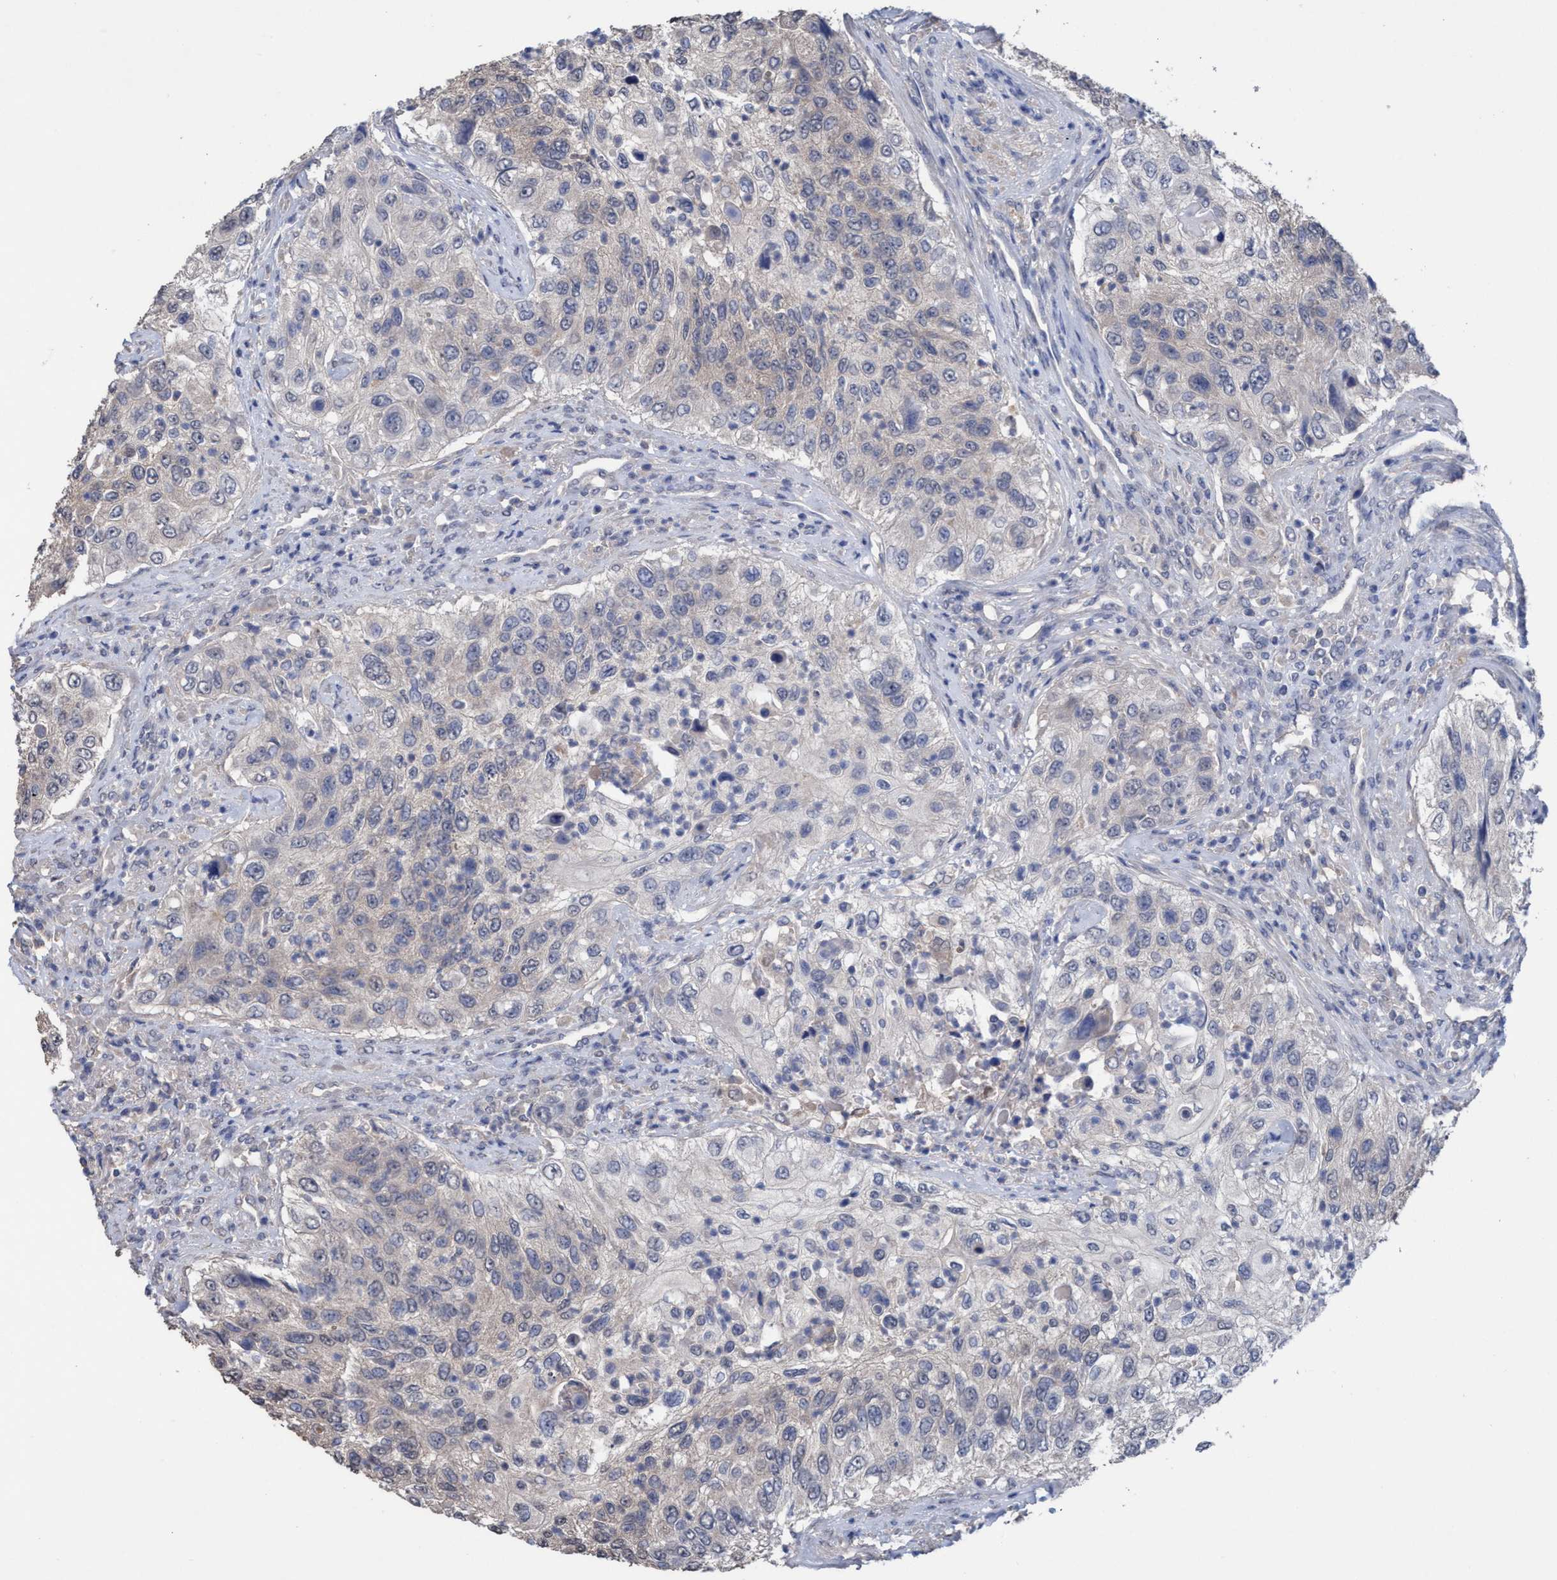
{"staining": {"intensity": "negative", "quantity": "none", "location": "none"}, "tissue": "urothelial cancer", "cell_type": "Tumor cells", "image_type": "cancer", "snomed": [{"axis": "morphology", "description": "Urothelial carcinoma, High grade"}, {"axis": "topography", "description": "Urinary bladder"}], "caption": "Micrograph shows no protein staining in tumor cells of urothelial carcinoma (high-grade) tissue. (DAB immunohistochemistry visualized using brightfield microscopy, high magnification).", "gene": "GLOD4", "patient": {"sex": "female", "age": 60}}